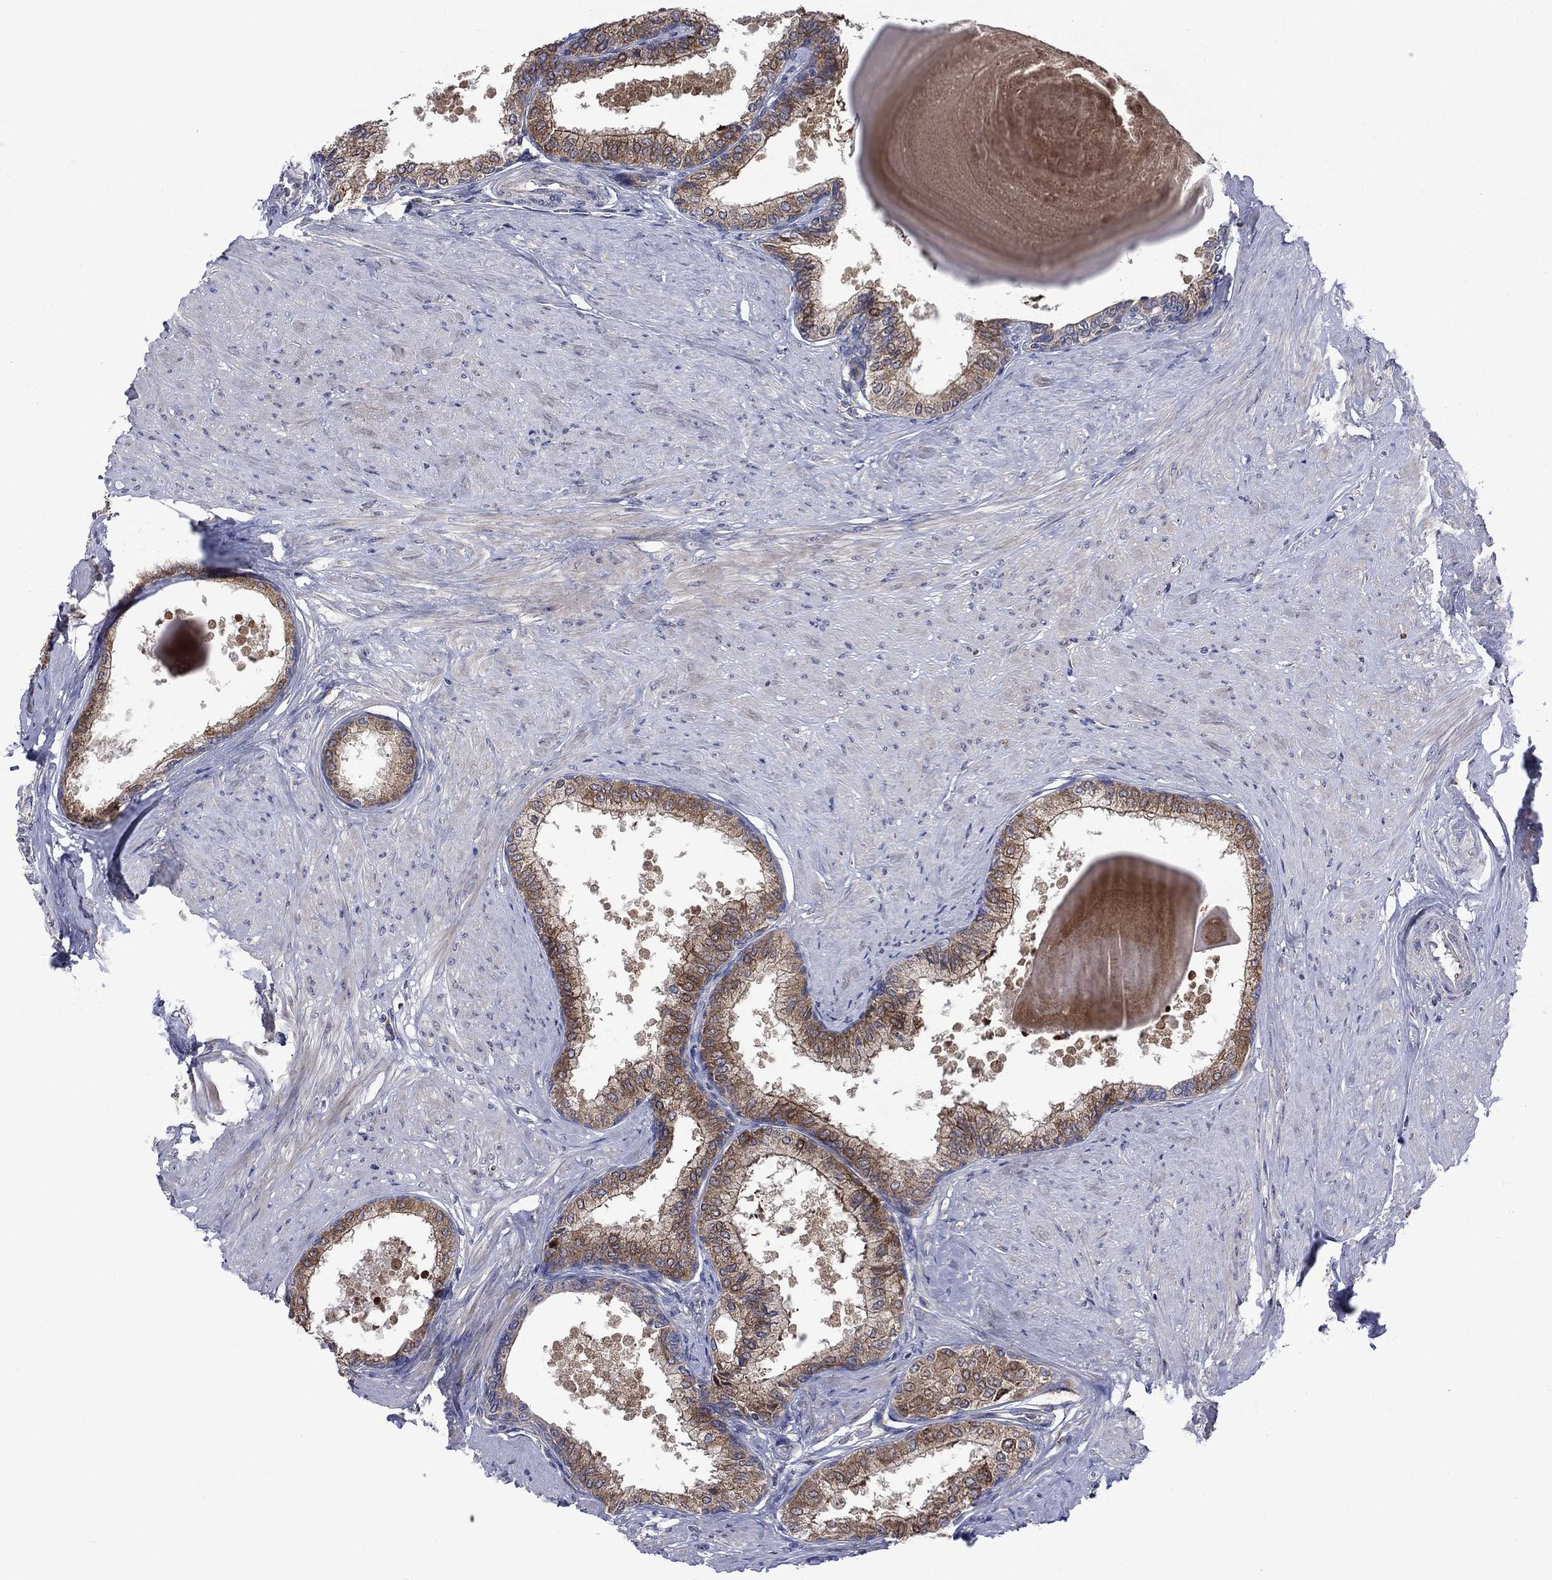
{"staining": {"intensity": "strong", "quantity": "25%-75%", "location": "cytoplasmic/membranous"}, "tissue": "prostate", "cell_type": "Glandular cells", "image_type": "normal", "snomed": [{"axis": "morphology", "description": "Normal tissue, NOS"}, {"axis": "topography", "description": "Prostate"}], "caption": "High-power microscopy captured an IHC image of benign prostate, revealing strong cytoplasmic/membranous staining in approximately 25%-75% of glandular cells.", "gene": "FURIN", "patient": {"sex": "male", "age": 63}}